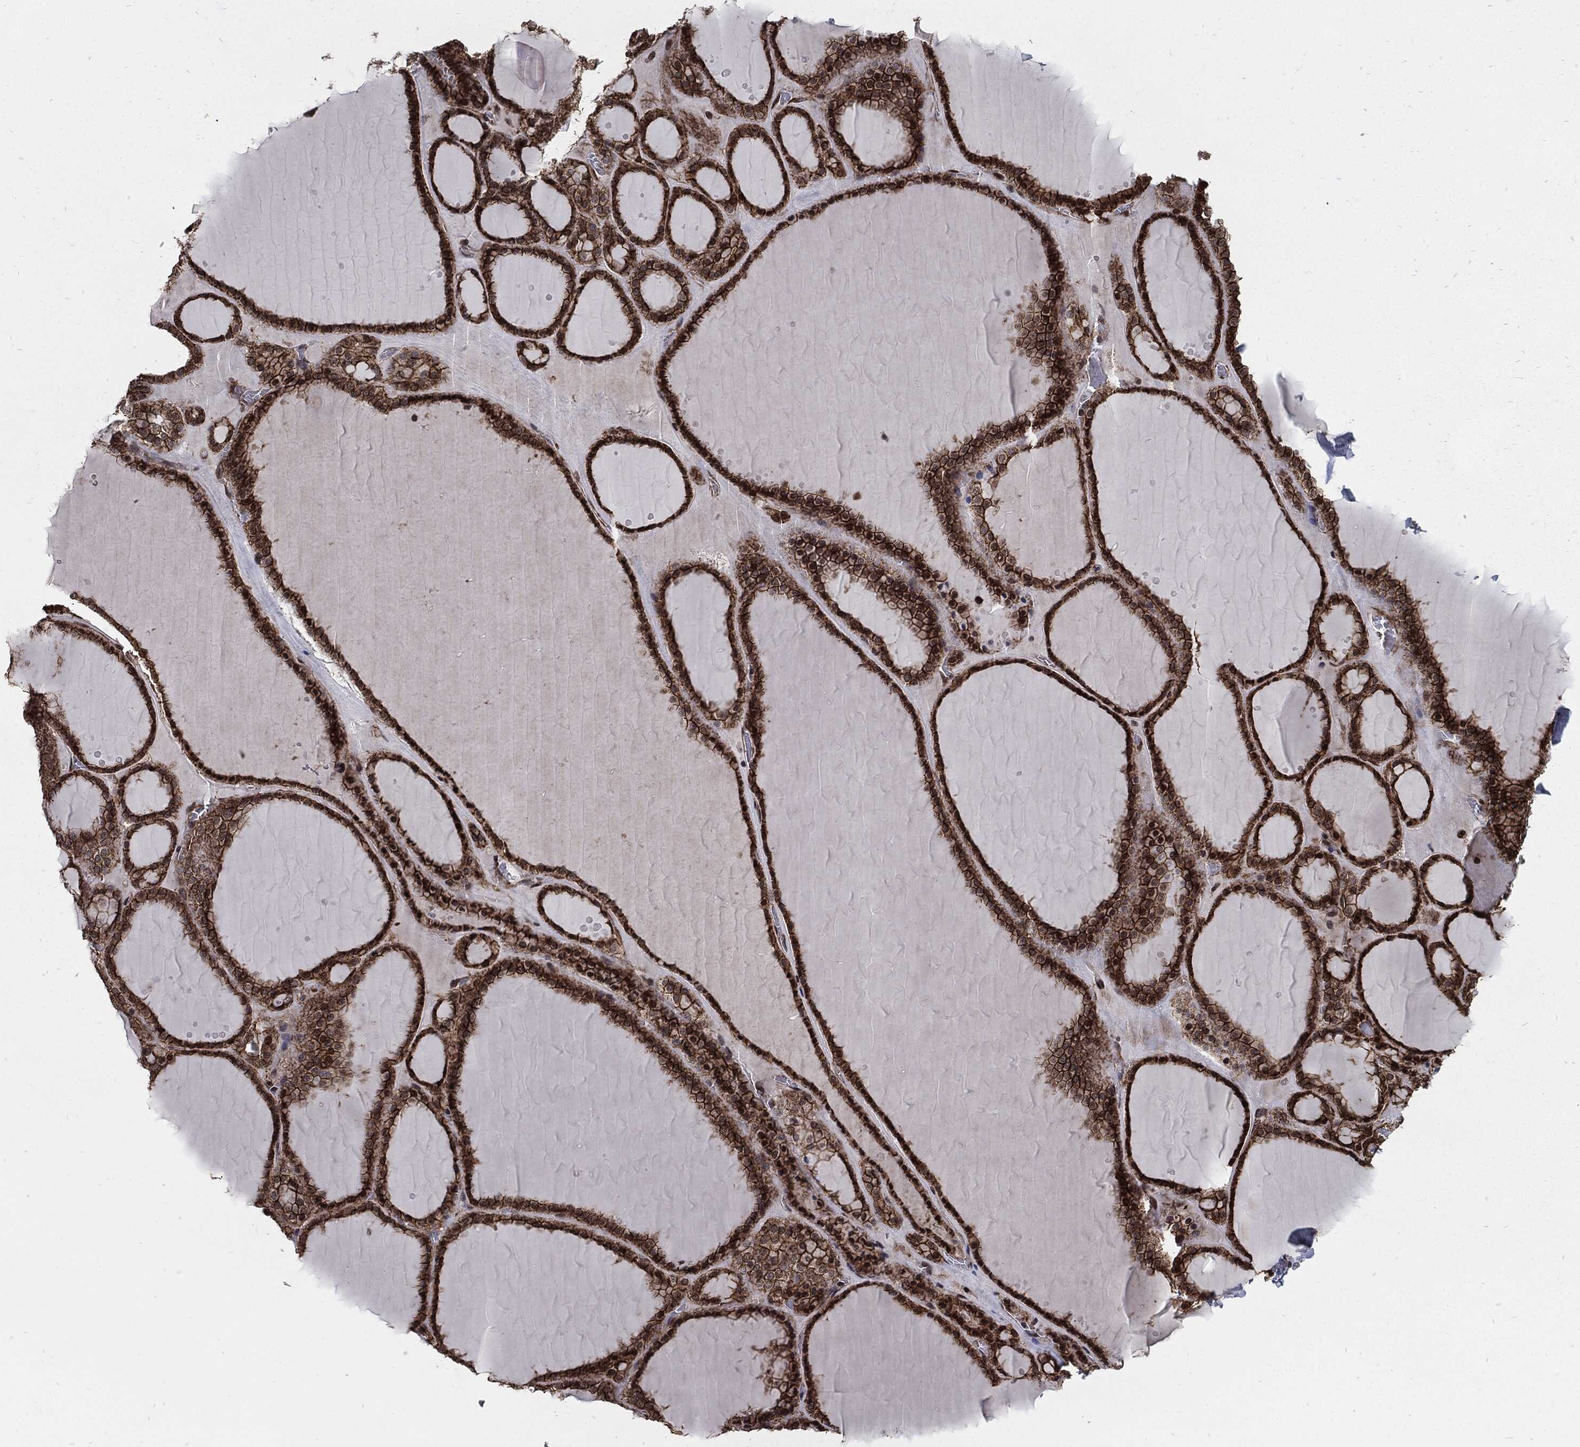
{"staining": {"intensity": "strong", "quantity": ">75%", "location": "cytoplasmic/membranous"}, "tissue": "thyroid gland", "cell_type": "Glandular cells", "image_type": "normal", "snomed": [{"axis": "morphology", "description": "Normal tissue, NOS"}, {"axis": "topography", "description": "Thyroid gland"}], "caption": "Brown immunohistochemical staining in benign human thyroid gland demonstrates strong cytoplasmic/membranous staining in about >75% of glandular cells. Immunohistochemistry stains the protein of interest in brown and the nuclei are stained blue.", "gene": "PTPA", "patient": {"sex": "male", "age": 63}}